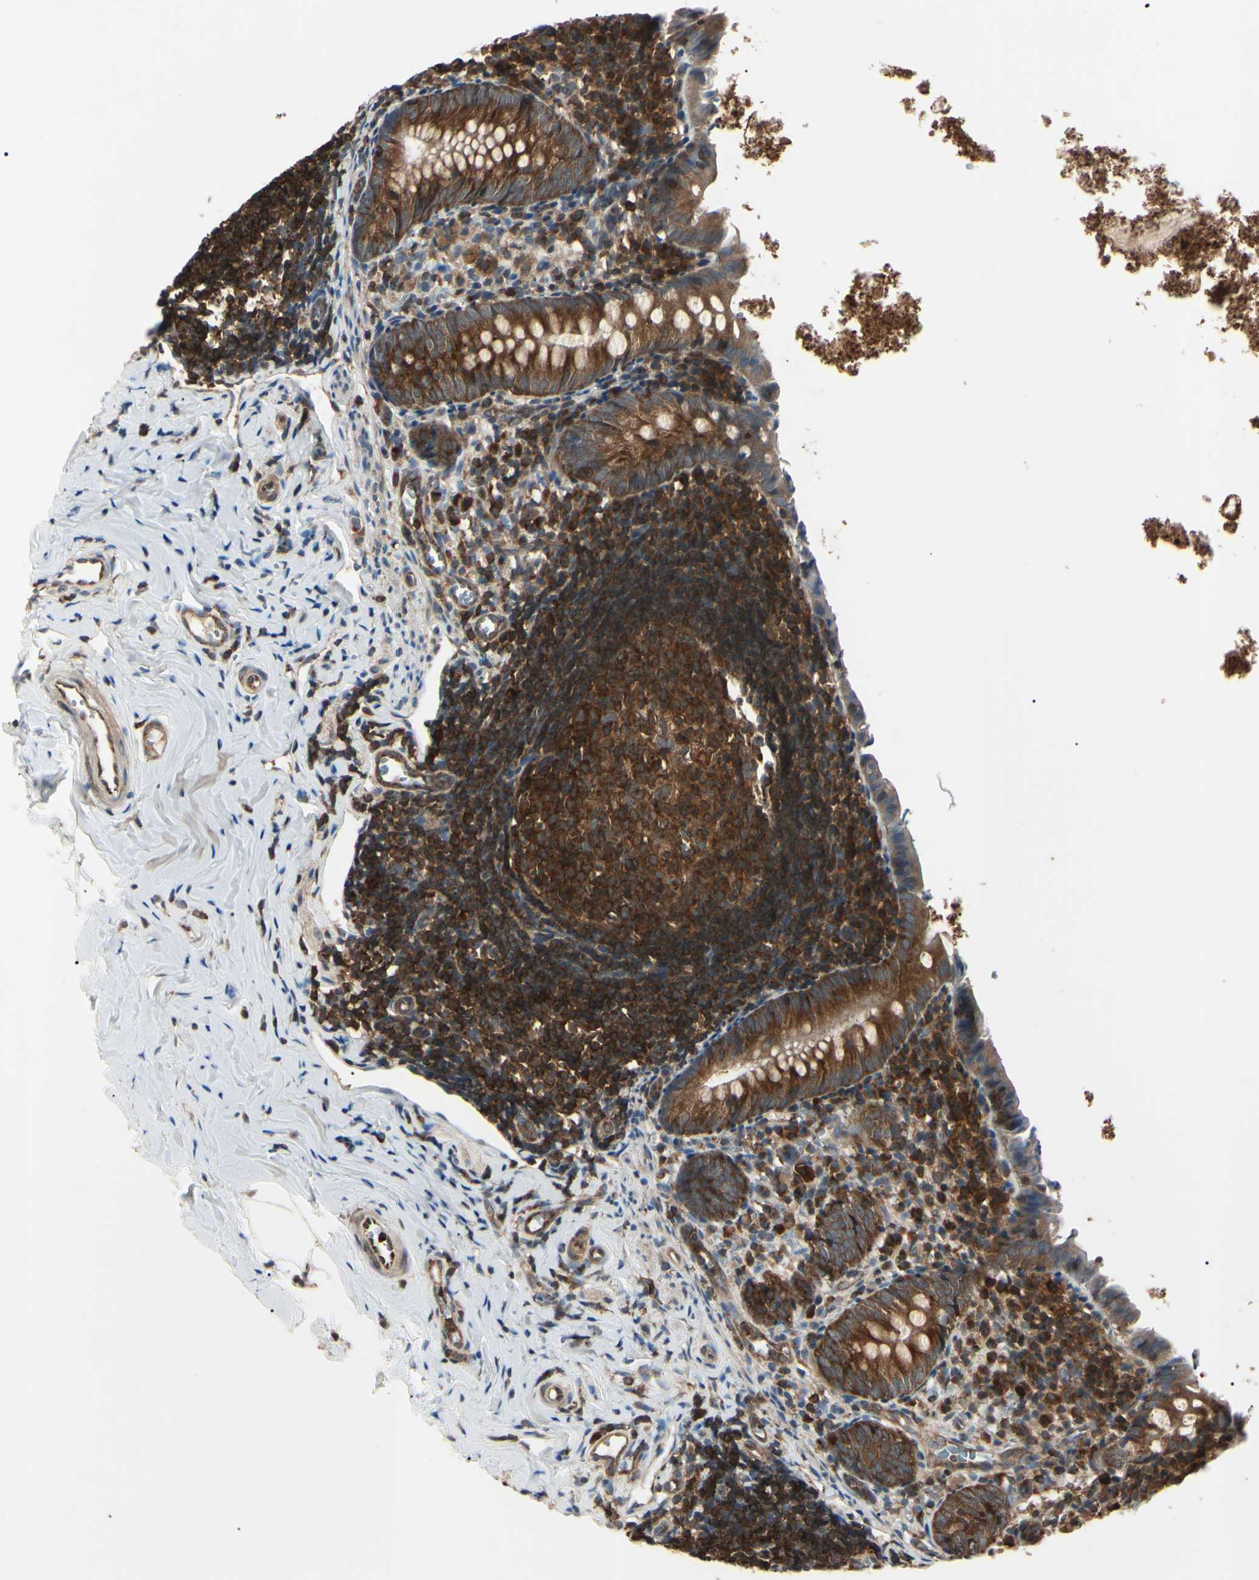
{"staining": {"intensity": "strong", "quantity": ">75%", "location": "cytoplasmic/membranous"}, "tissue": "appendix", "cell_type": "Glandular cells", "image_type": "normal", "snomed": [{"axis": "morphology", "description": "Normal tissue, NOS"}, {"axis": "topography", "description": "Appendix"}], "caption": "A brown stain highlights strong cytoplasmic/membranous staining of a protein in glandular cells of normal human appendix.", "gene": "MAPRE1", "patient": {"sex": "female", "age": 10}}